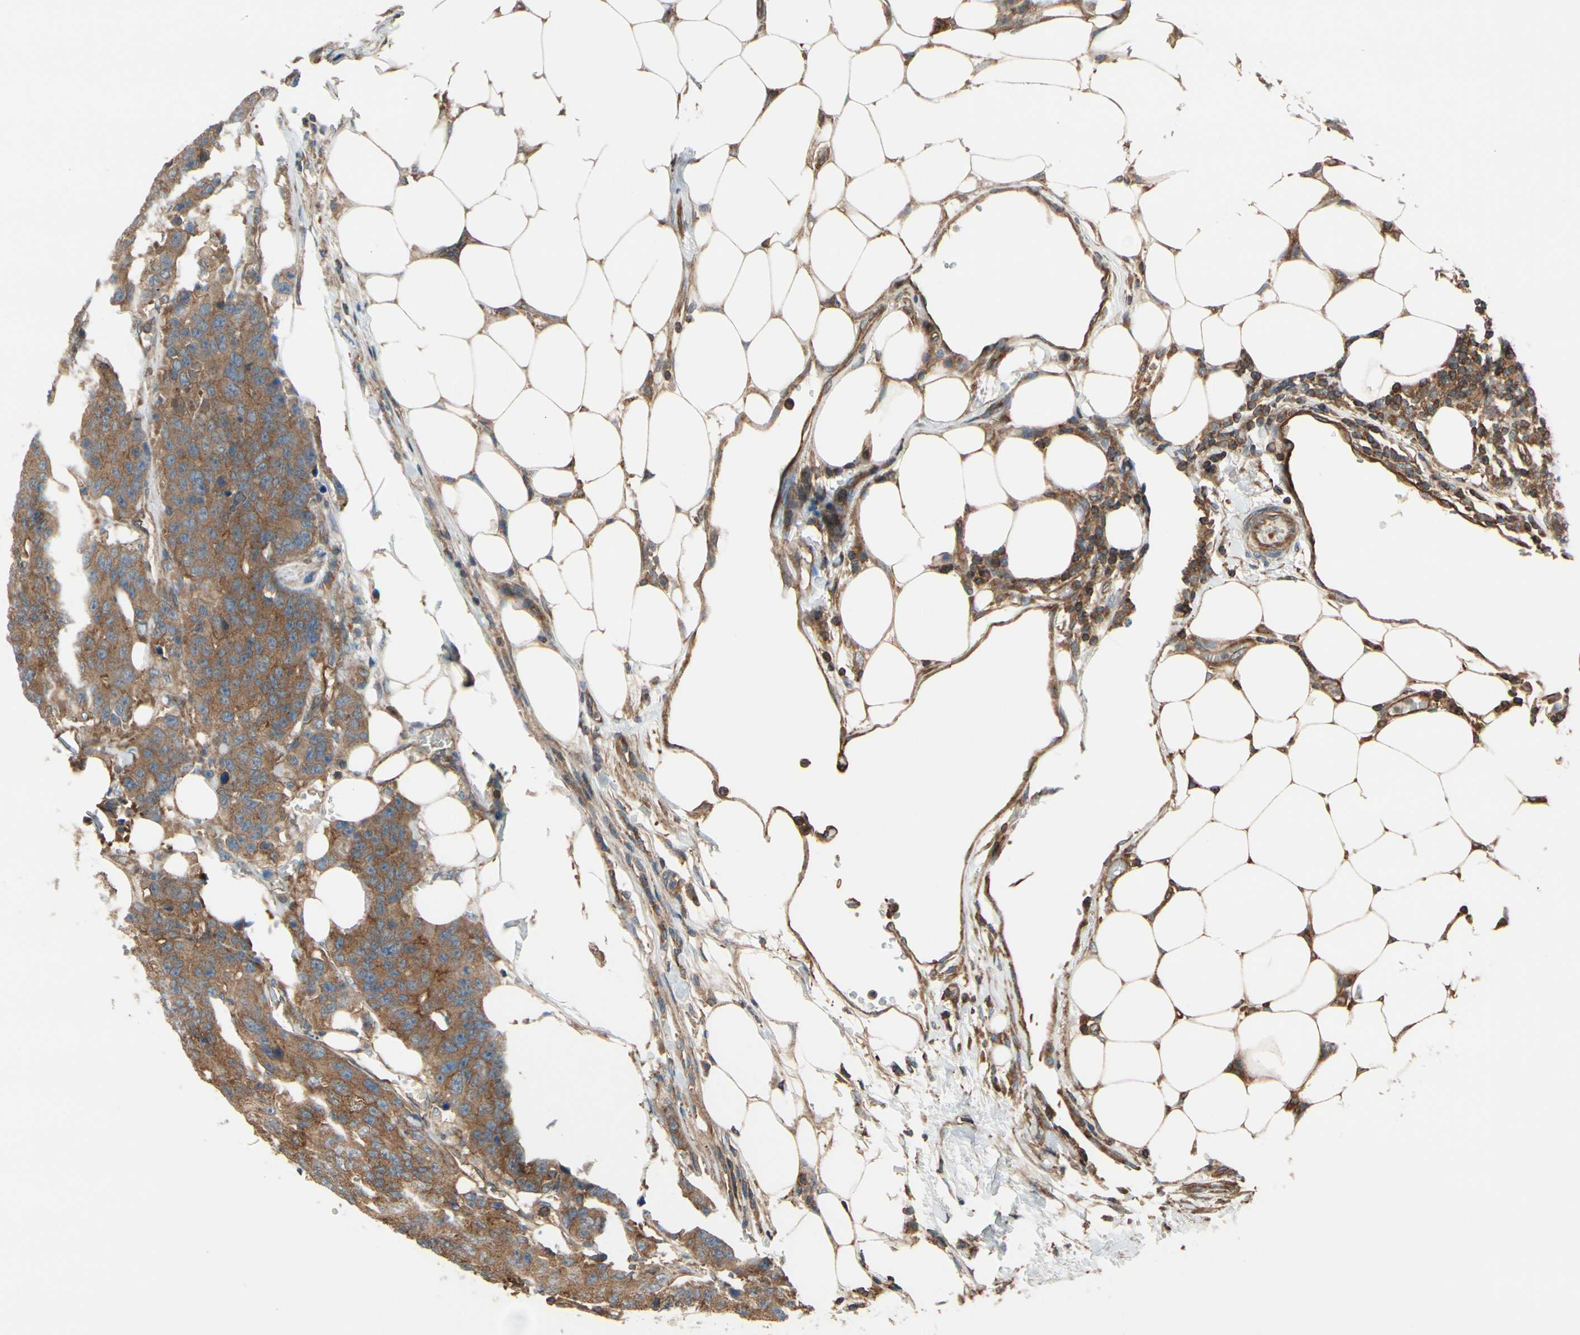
{"staining": {"intensity": "moderate", "quantity": ">75%", "location": "cytoplasmic/membranous"}, "tissue": "colorectal cancer", "cell_type": "Tumor cells", "image_type": "cancer", "snomed": [{"axis": "morphology", "description": "Adenocarcinoma, NOS"}, {"axis": "topography", "description": "Colon"}], "caption": "The immunohistochemical stain labels moderate cytoplasmic/membranous expression in tumor cells of adenocarcinoma (colorectal) tissue.", "gene": "EPS15", "patient": {"sex": "female", "age": 86}}